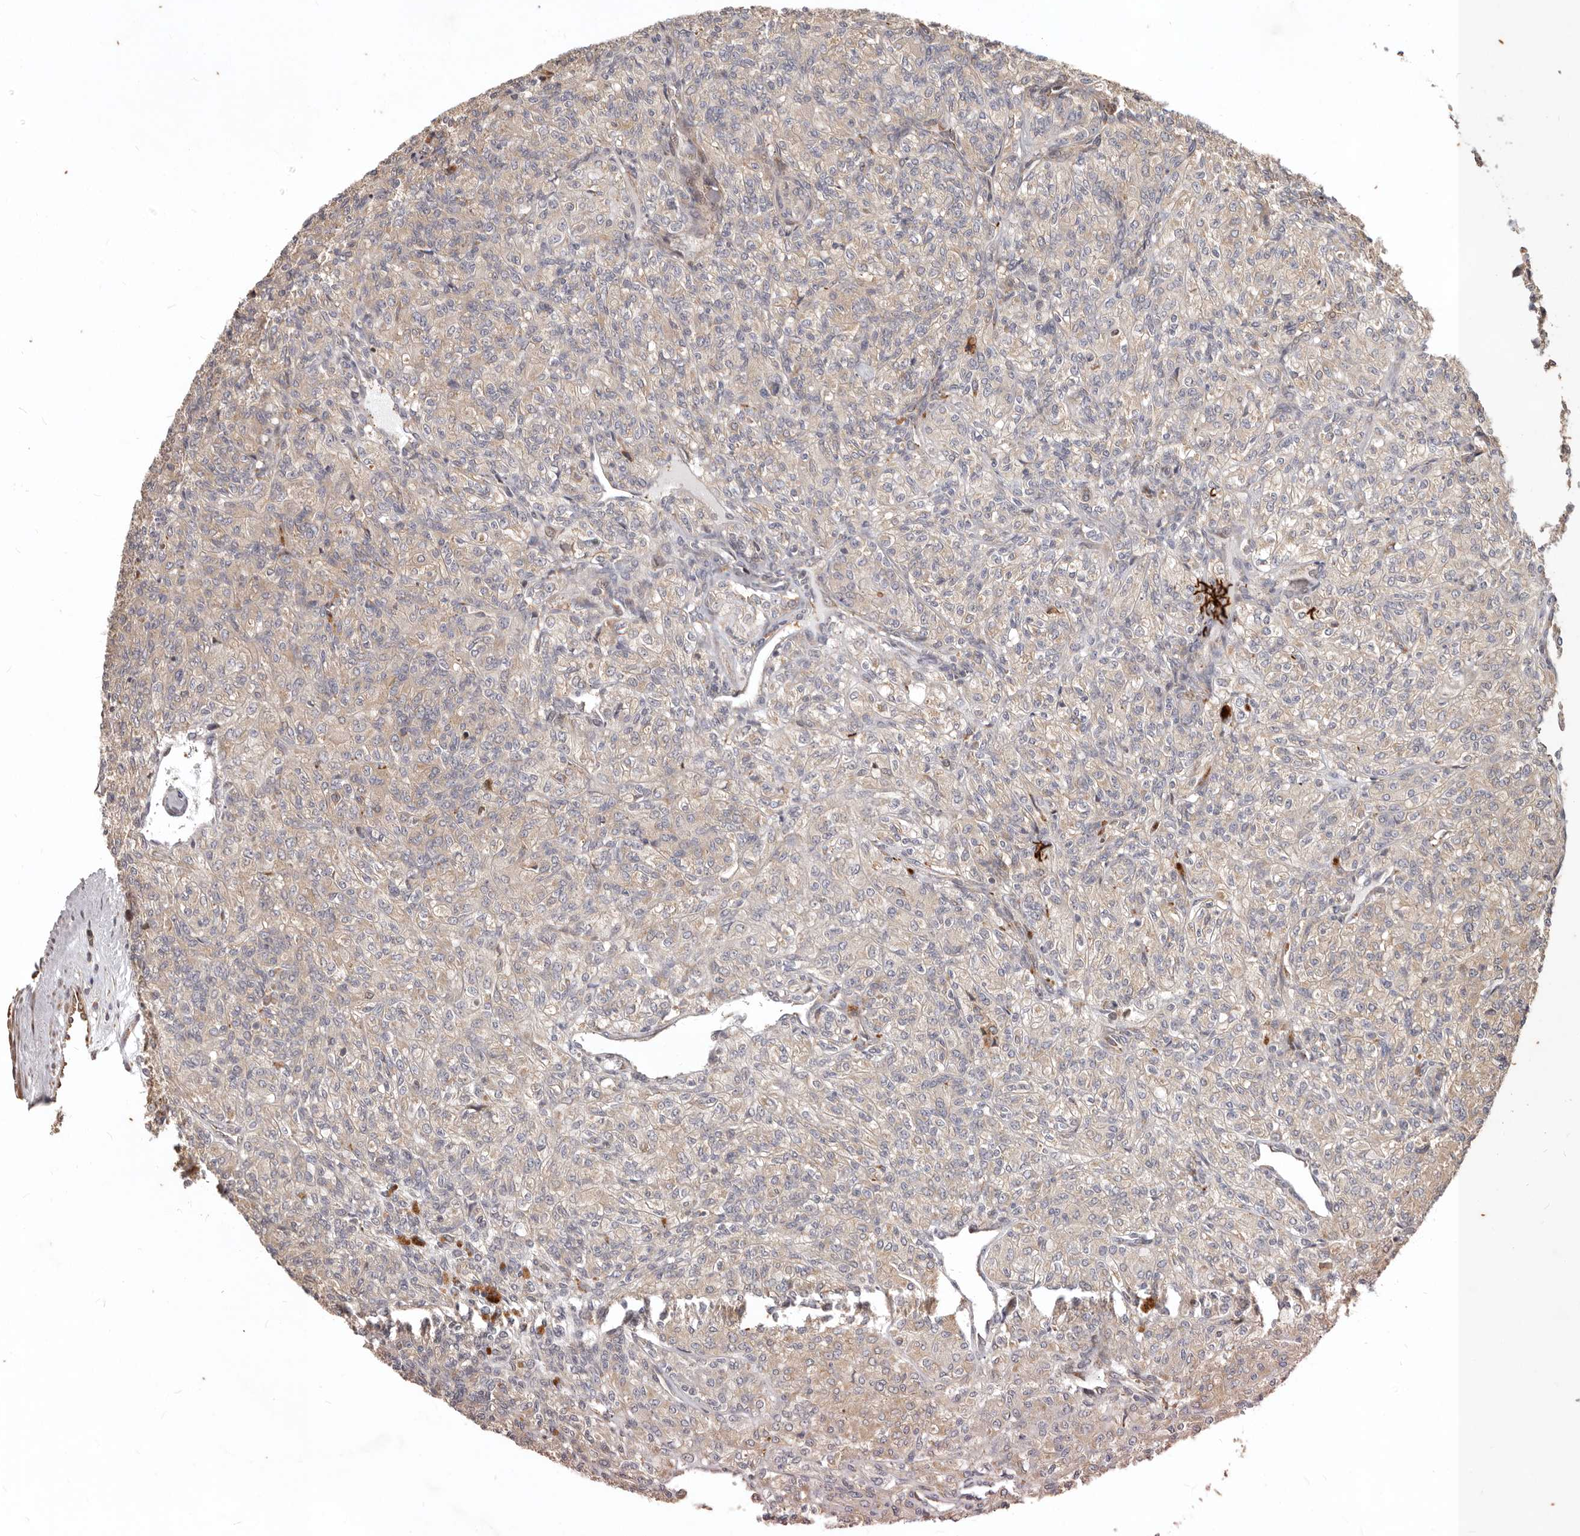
{"staining": {"intensity": "moderate", "quantity": "25%-75%", "location": "cytoplasmic/membranous"}, "tissue": "renal cancer", "cell_type": "Tumor cells", "image_type": "cancer", "snomed": [{"axis": "morphology", "description": "Adenocarcinoma, NOS"}, {"axis": "topography", "description": "Kidney"}], "caption": "IHC image of neoplastic tissue: human renal cancer stained using immunohistochemistry shows medium levels of moderate protein expression localized specifically in the cytoplasmic/membranous of tumor cells, appearing as a cytoplasmic/membranous brown color.", "gene": "MRPS10", "patient": {"sex": "male", "age": 77}}